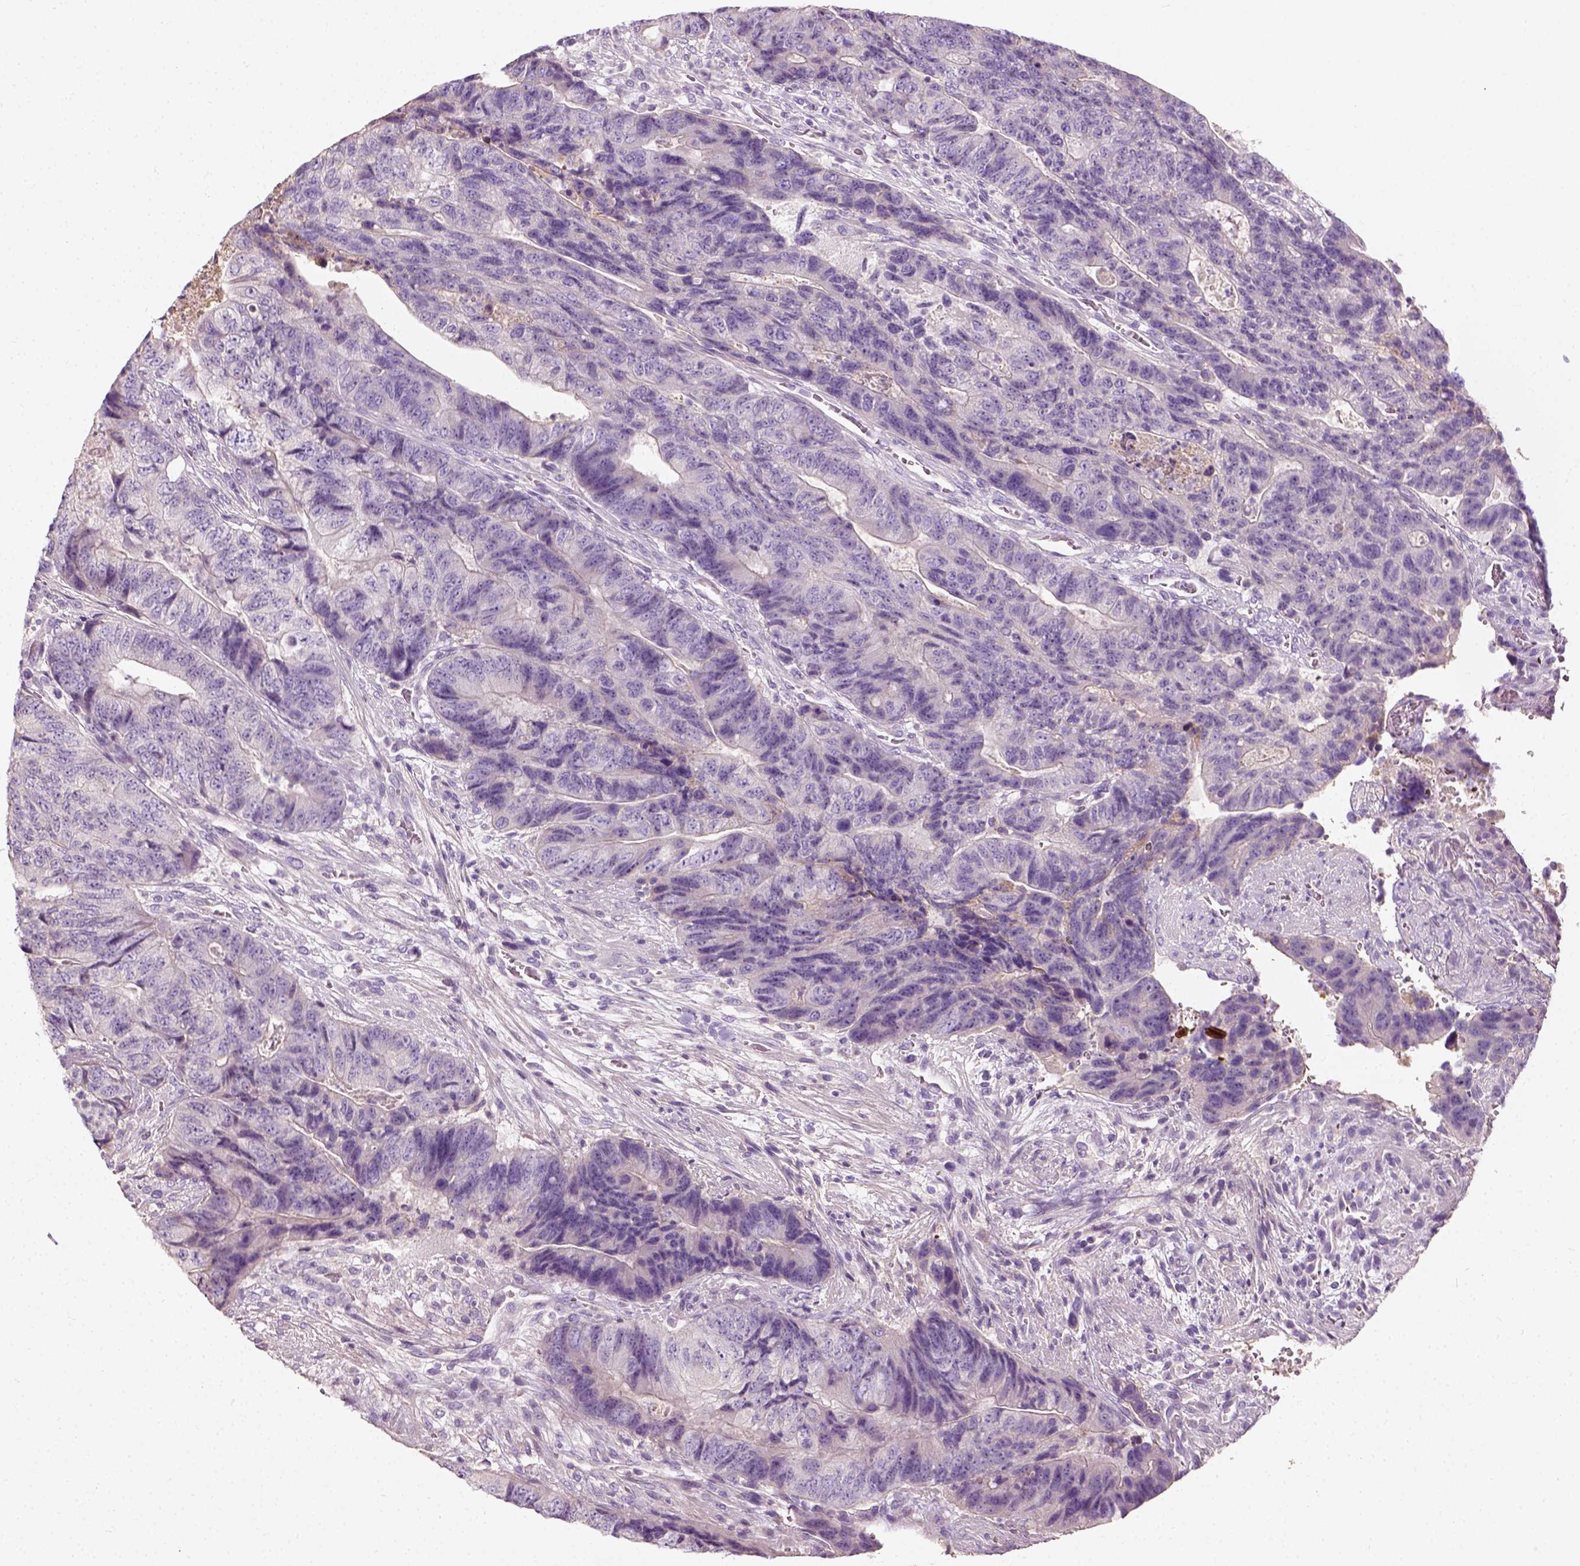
{"staining": {"intensity": "negative", "quantity": "none", "location": "none"}, "tissue": "colorectal cancer", "cell_type": "Tumor cells", "image_type": "cancer", "snomed": [{"axis": "morphology", "description": "Normal tissue, NOS"}, {"axis": "morphology", "description": "Adenocarcinoma, NOS"}, {"axis": "topography", "description": "Colon"}], "caption": "Immunohistochemical staining of colorectal adenocarcinoma shows no significant expression in tumor cells.", "gene": "DHCR24", "patient": {"sex": "female", "age": 48}}